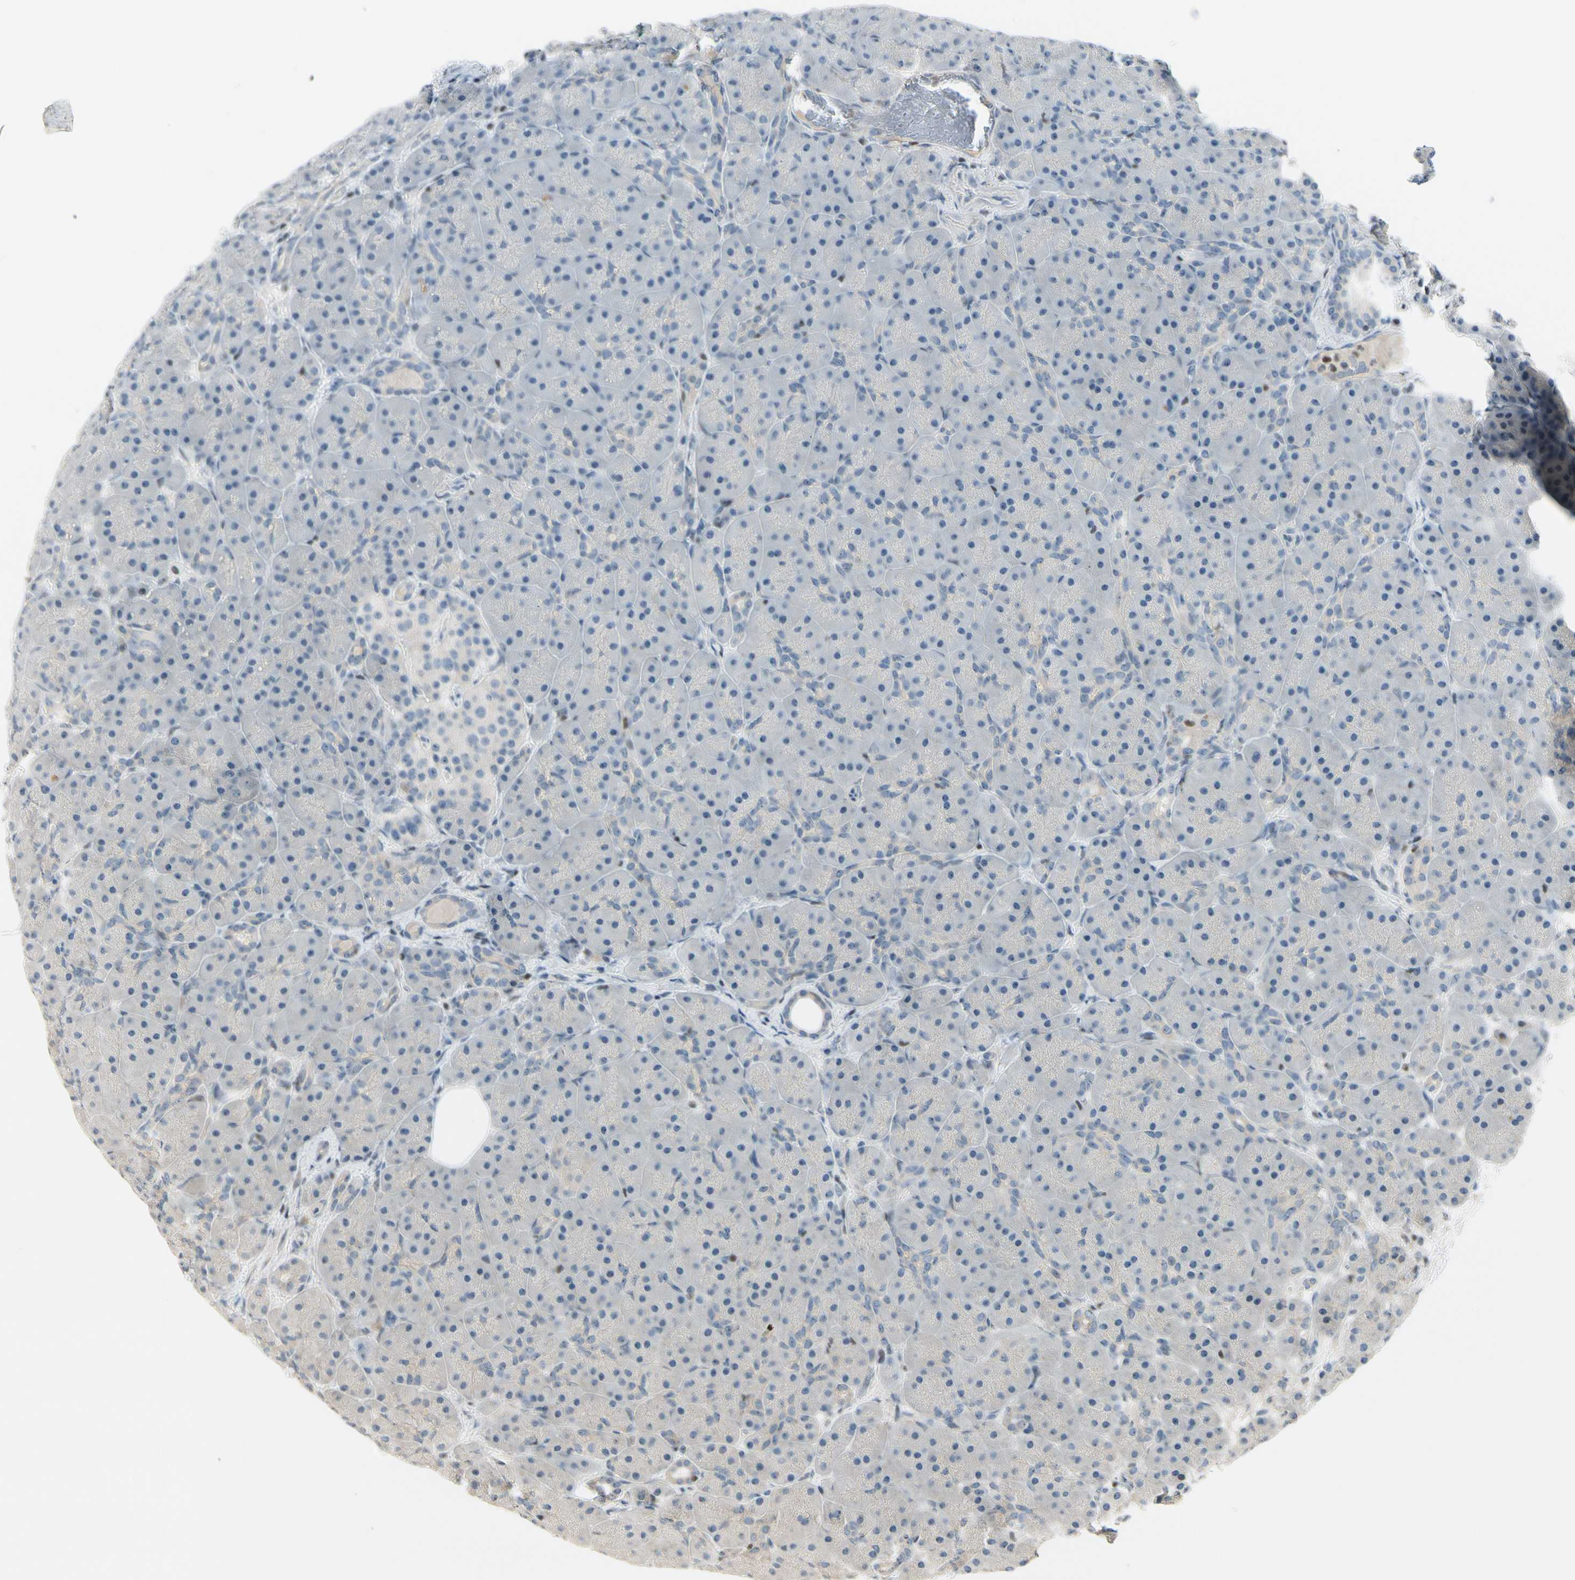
{"staining": {"intensity": "negative", "quantity": "none", "location": "none"}, "tissue": "pancreas", "cell_type": "Exocrine glandular cells", "image_type": "normal", "snomed": [{"axis": "morphology", "description": "Normal tissue, NOS"}, {"axis": "topography", "description": "Pancreas"}], "caption": "DAB (3,3'-diaminobenzidine) immunohistochemical staining of normal human pancreas reveals no significant positivity in exocrine glandular cells.", "gene": "NFYA", "patient": {"sex": "male", "age": 66}}